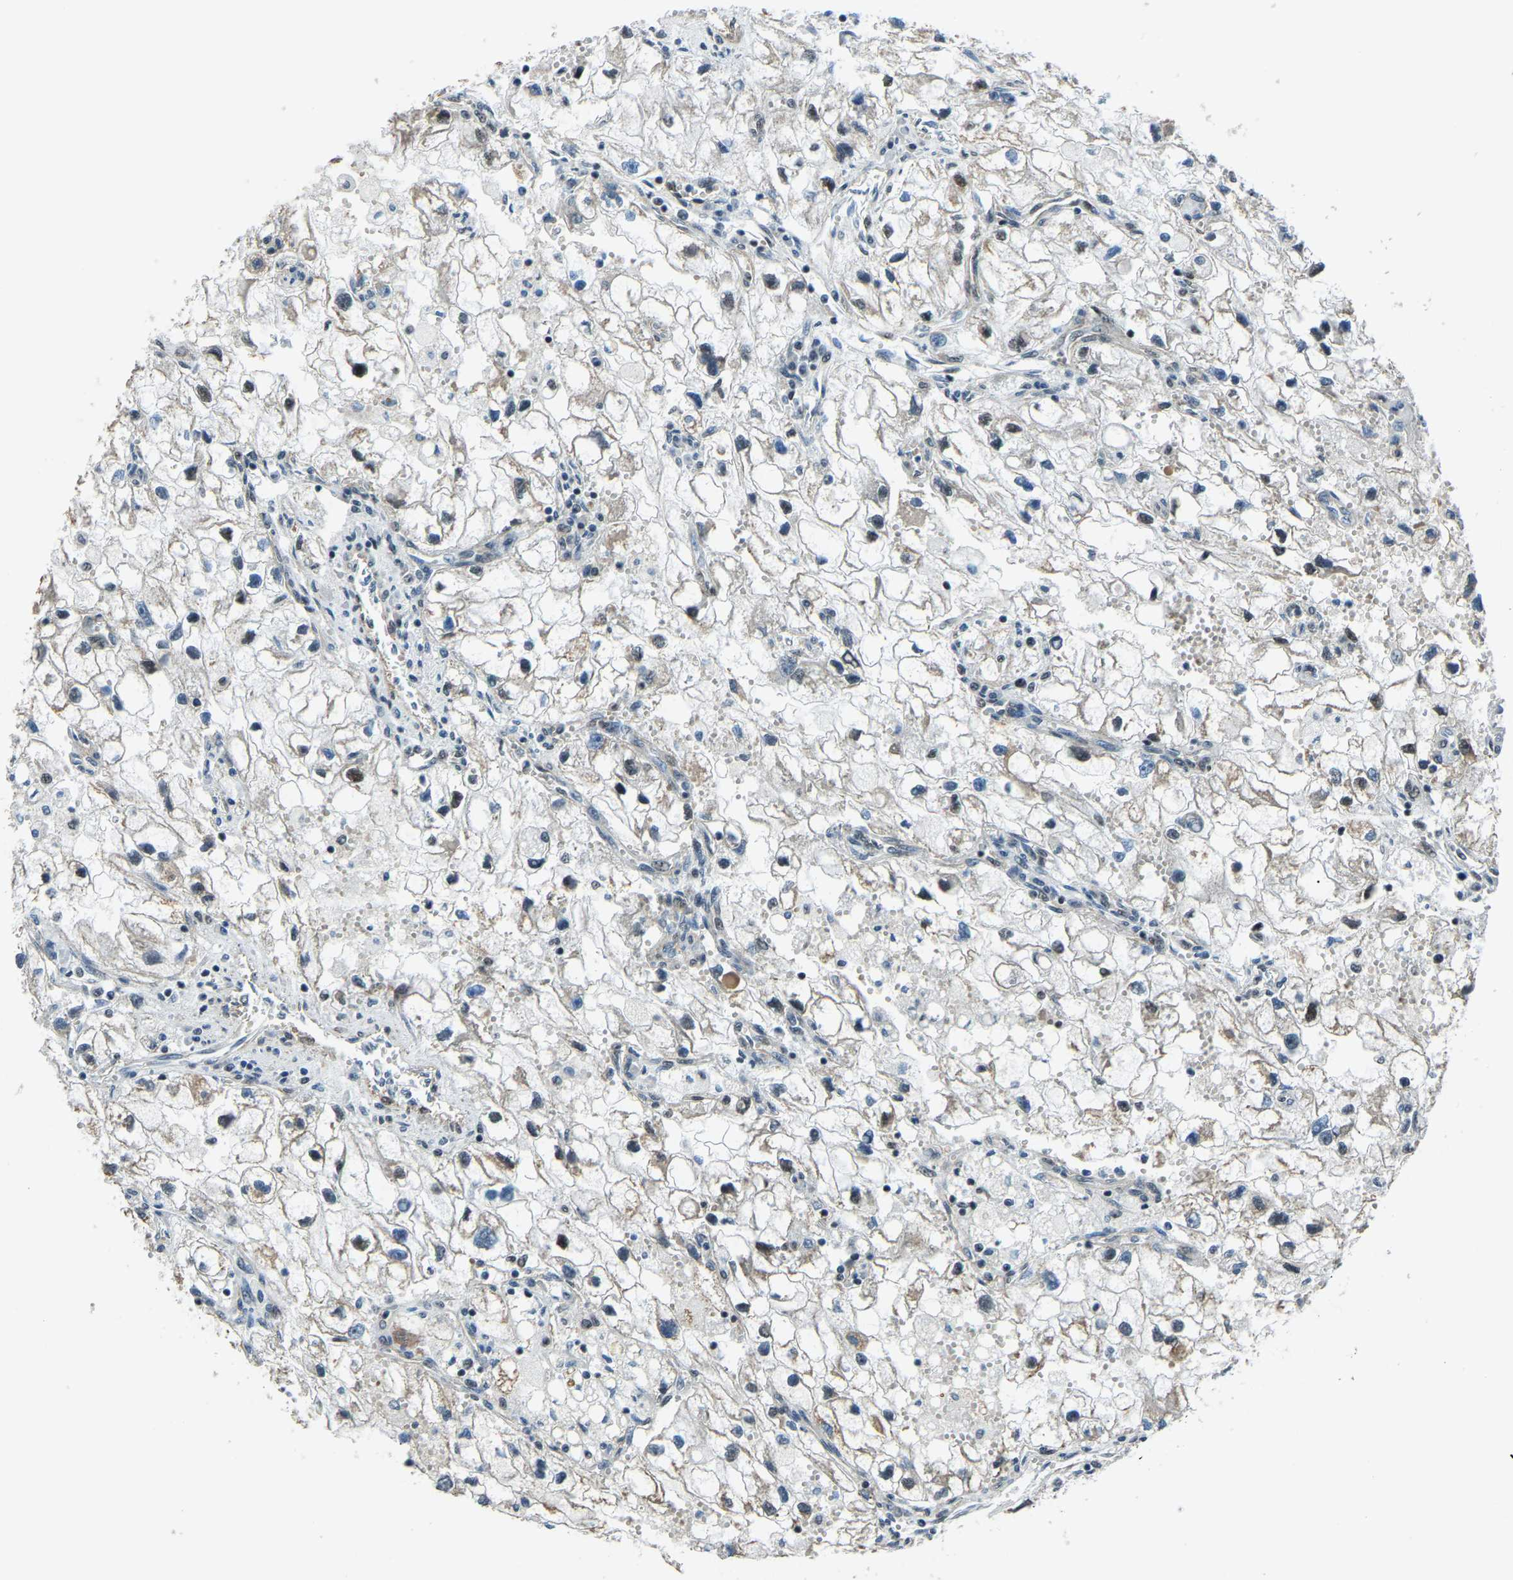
{"staining": {"intensity": "weak", "quantity": "25%-75%", "location": "cytoplasmic/membranous"}, "tissue": "renal cancer", "cell_type": "Tumor cells", "image_type": "cancer", "snomed": [{"axis": "morphology", "description": "Adenocarcinoma, NOS"}, {"axis": "topography", "description": "Kidney"}], "caption": "Weak cytoplasmic/membranous protein expression is appreciated in approximately 25%-75% of tumor cells in renal cancer.", "gene": "PRCC", "patient": {"sex": "female", "age": 70}}